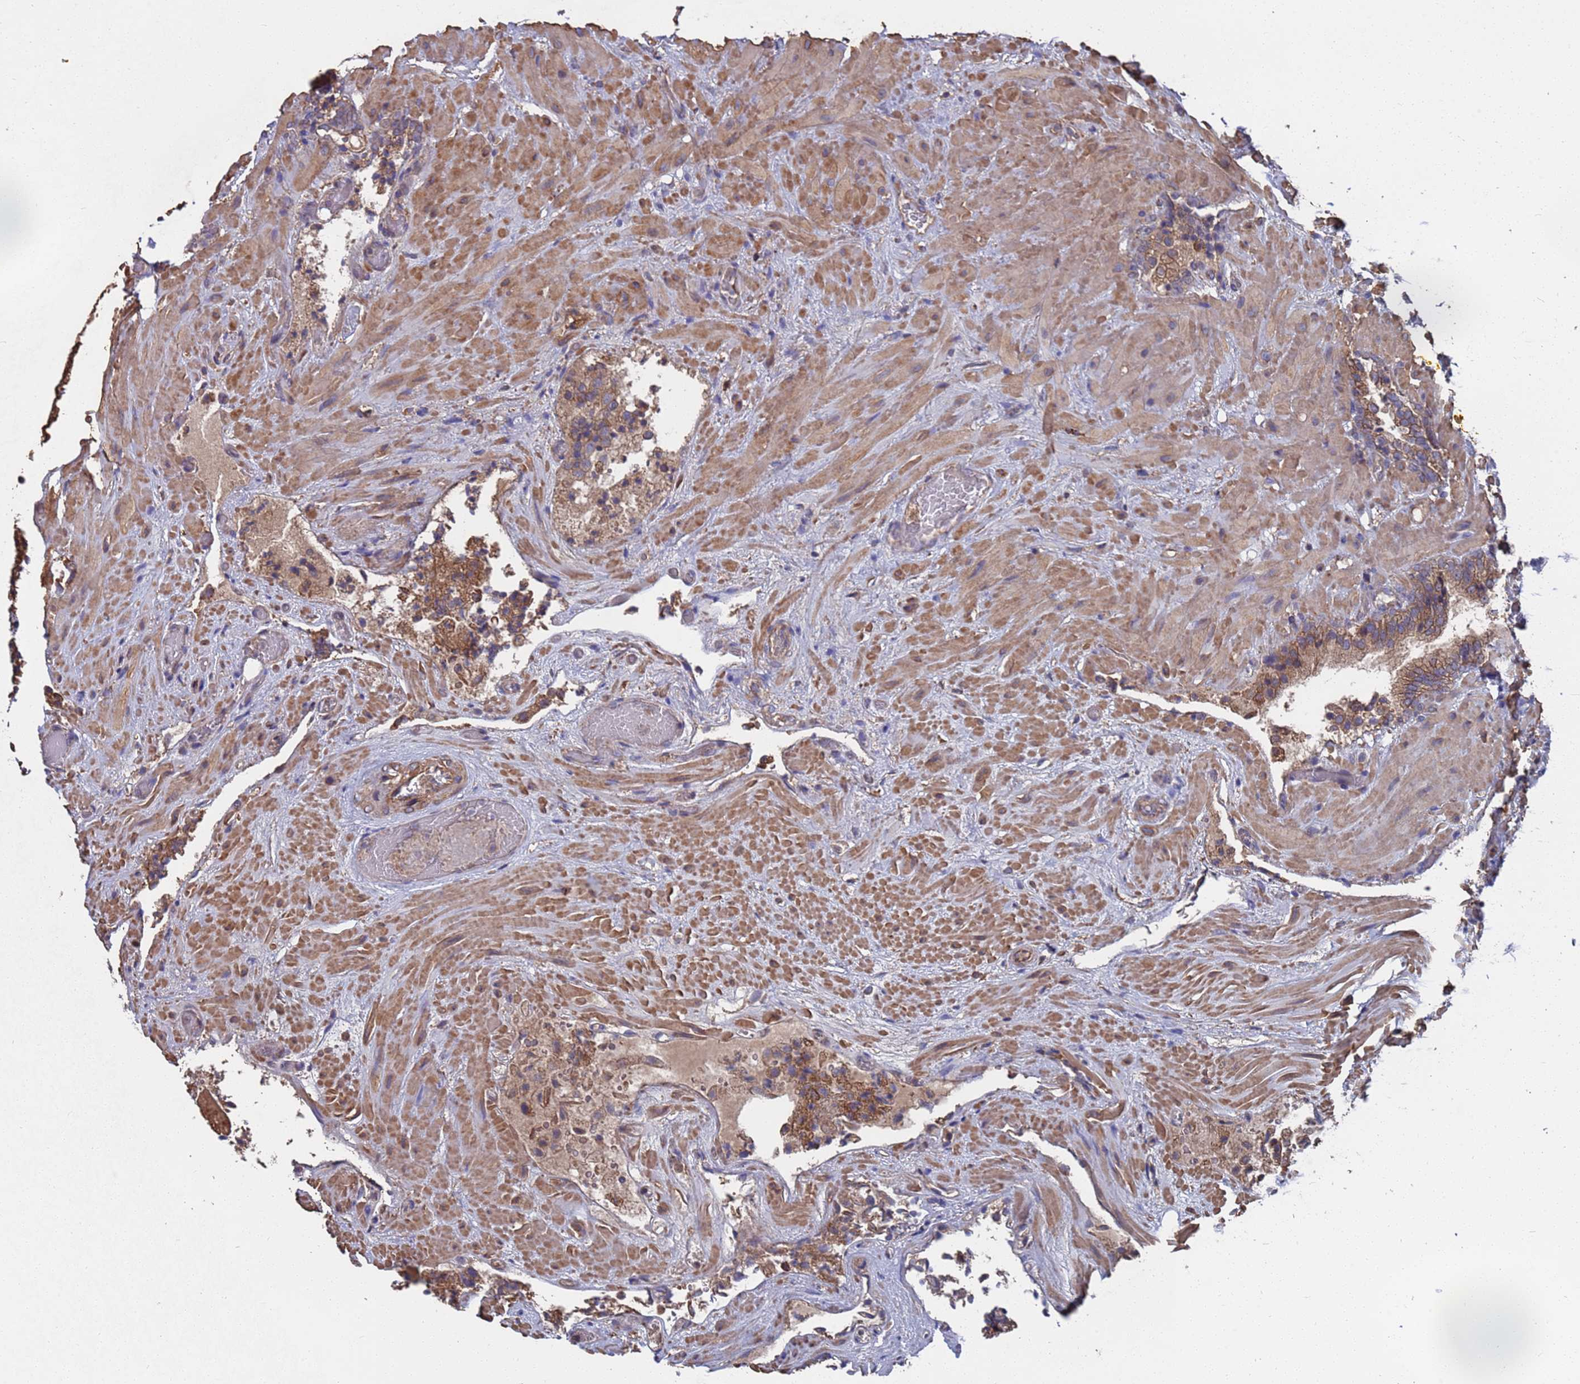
{"staining": {"intensity": "moderate", "quantity": ">75%", "location": "cytoplasmic/membranous"}, "tissue": "prostate cancer", "cell_type": "Tumor cells", "image_type": "cancer", "snomed": [{"axis": "morphology", "description": "Adenocarcinoma, High grade"}, {"axis": "topography", "description": "Prostate and seminal vesicle, NOS"}], "caption": "Prostate cancer stained with immunohistochemistry (IHC) shows moderate cytoplasmic/membranous positivity in about >75% of tumor cells. Nuclei are stained in blue.", "gene": "PYCR1", "patient": {"sex": "male", "age": 67}}